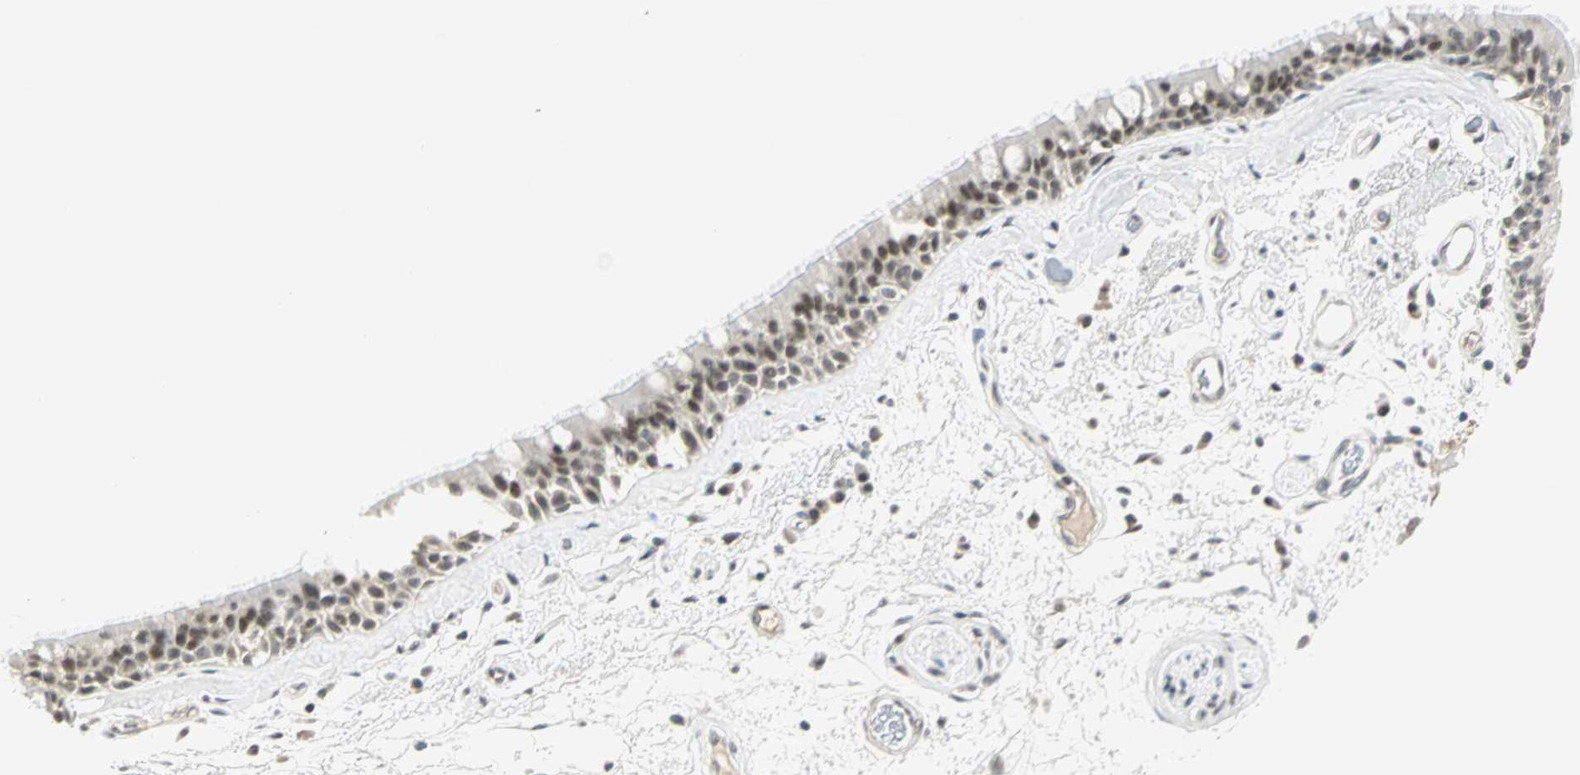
{"staining": {"intensity": "moderate", "quantity": "25%-75%", "location": "nuclear"}, "tissue": "bronchus", "cell_type": "Respiratory epithelial cells", "image_type": "normal", "snomed": [{"axis": "morphology", "description": "Normal tissue, NOS"}, {"axis": "morphology", "description": "Adenocarcinoma, NOS"}, {"axis": "topography", "description": "Bronchus"}, {"axis": "topography", "description": "Lung"}], "caption": "Normal bronchus exhibits moderate nuclear positivity in about 25%-75% of respiratory epithelial cells.", "gene": "SMAD3", "patient": {"sex": "female", "age": 54}}